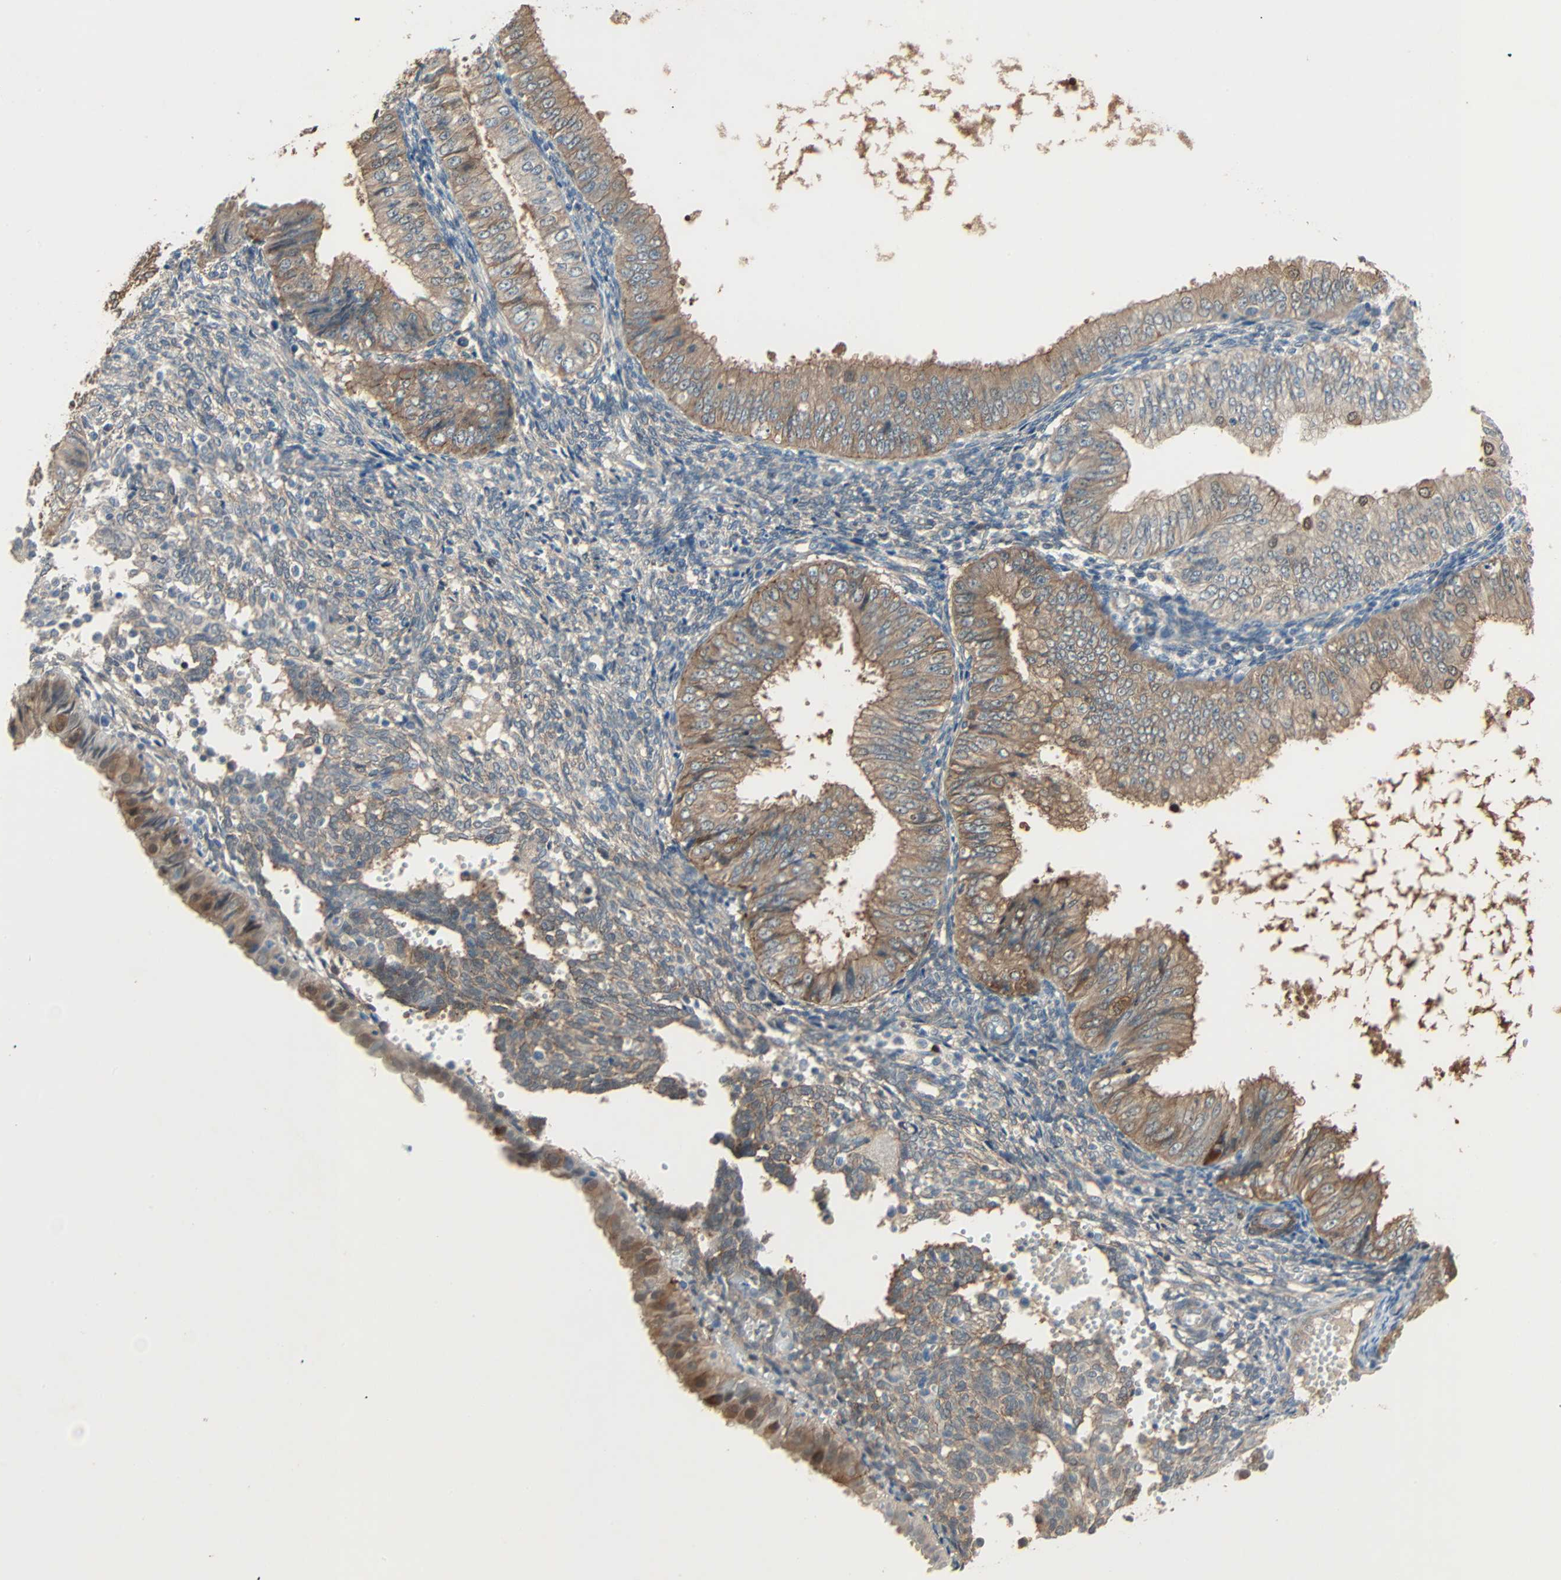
{"staining": {"intensity": "moderate", "quantity": ">75%", "location": "cytoplasmic/membranous"}, "tissue": "endometrial cancer", "cell_type": "Tumor cells", "image_type": "cancer", "snomed": [{"axis": "morphology", "description": "Normal tissue, NOS"}, {"axis": "morphology", "description": "Adenocarcinoma, NOS"}, {"axis": "topography", "description": "Endometrium"}], "caption": "Immunohistochemical staining of human adenocarcinoma (endometrial) reveals moderate cytoplasmic/membranous protein expression in approximately >75% of tumor cells. The staining is performed using DAB (3,3'-diaminobenzidine) brown chromogen to label protein expression. The nuclei are counter-stained blue using hematoxylin.", "gene": "TNFRSF12A", "patient": {"sex": "female", "age": 53}}